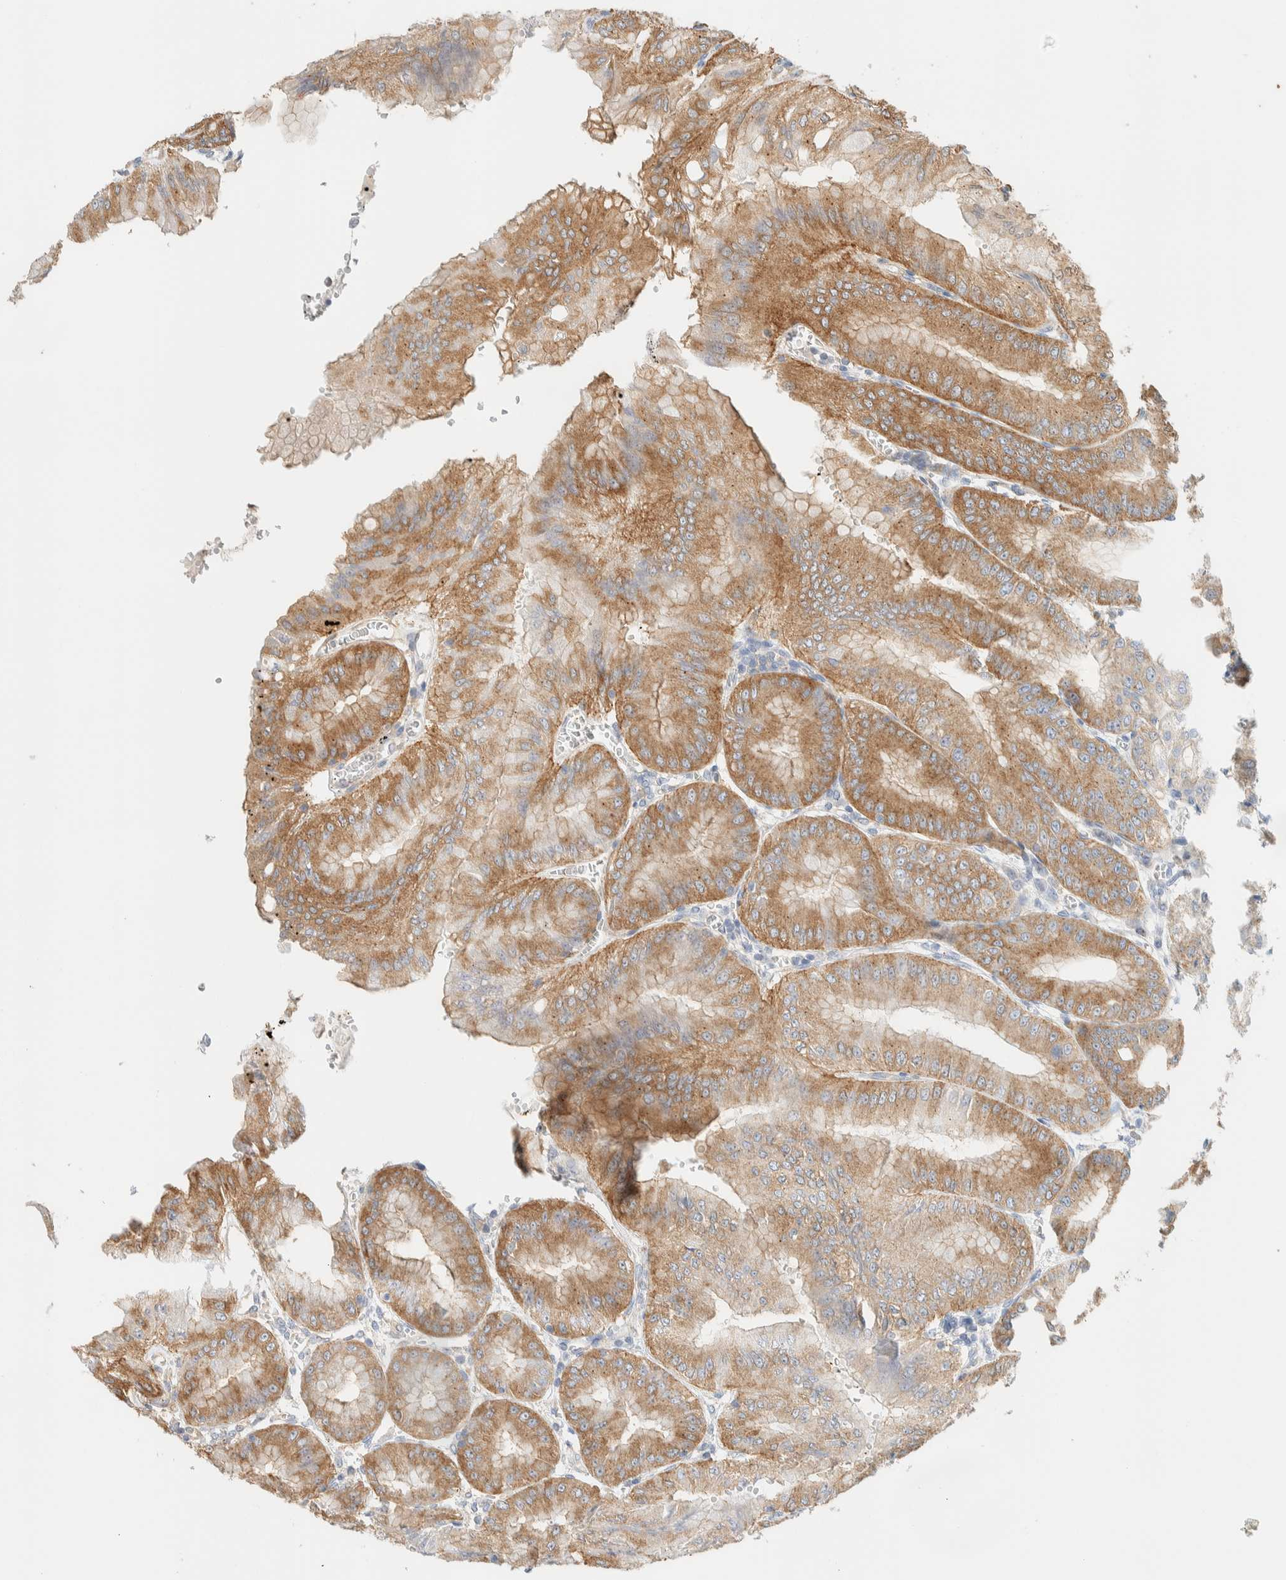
{"staining": {"intensity": "moderate", "quantity": ">75%", "location": "cytoplasmic/membranous"}, "tissue": "stomach", "cell_type": "Glandular cells", "image_type": "normal", "snomed": [{"axis": "morphology", "description": "Normal tissue, NOS"}, {"axis": "topography", "description": "Stomach, lower"}], "caption": "Benign stomach displays moderate cytoplasmic/membranous staining in approximately >75% of glandular cells.", "gene": "TBC1D8B", "patient": {"sex": "male", "age": 71}}